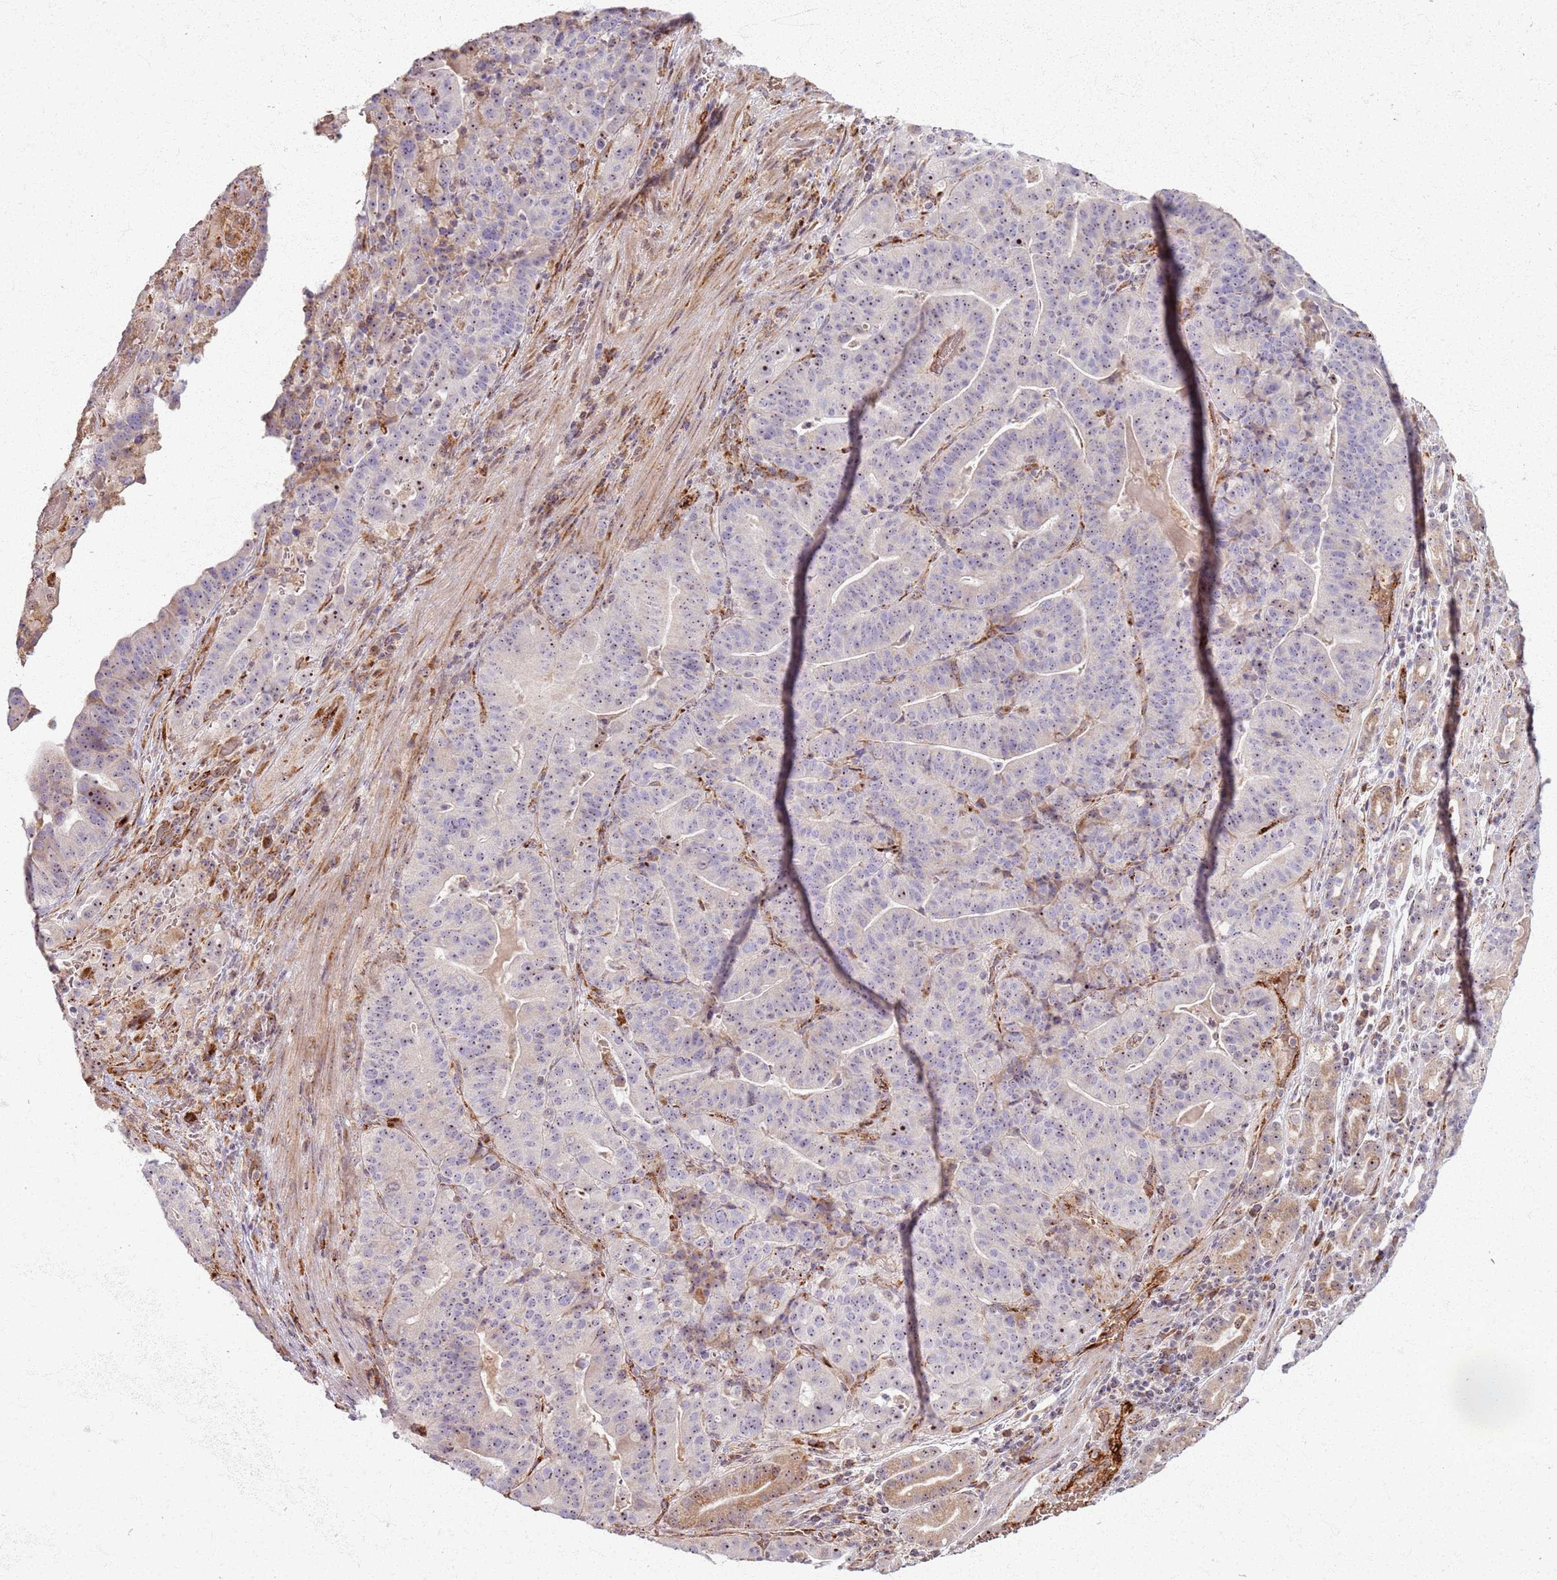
{"staining": {"intensity": "moderate", "quantity": "<25%", "location": "nuclear"}, "tissue": "stomach cancer", "cell_type": "Tumor cells", "image_type": "cancer", "snomed": [{"axis": "morphology", "description": "Adenocarcinoma, NOS"}, {"axis": "topography", "description": "Stomach"}], "caption": "Stomach adenocarcinoma stained with a brown dye demonstrates moderate nuclear positive positivity in approximately <25% of tumor cells.", "gene": "KRI1", "patient": {"sex": "male", "age": 48}}